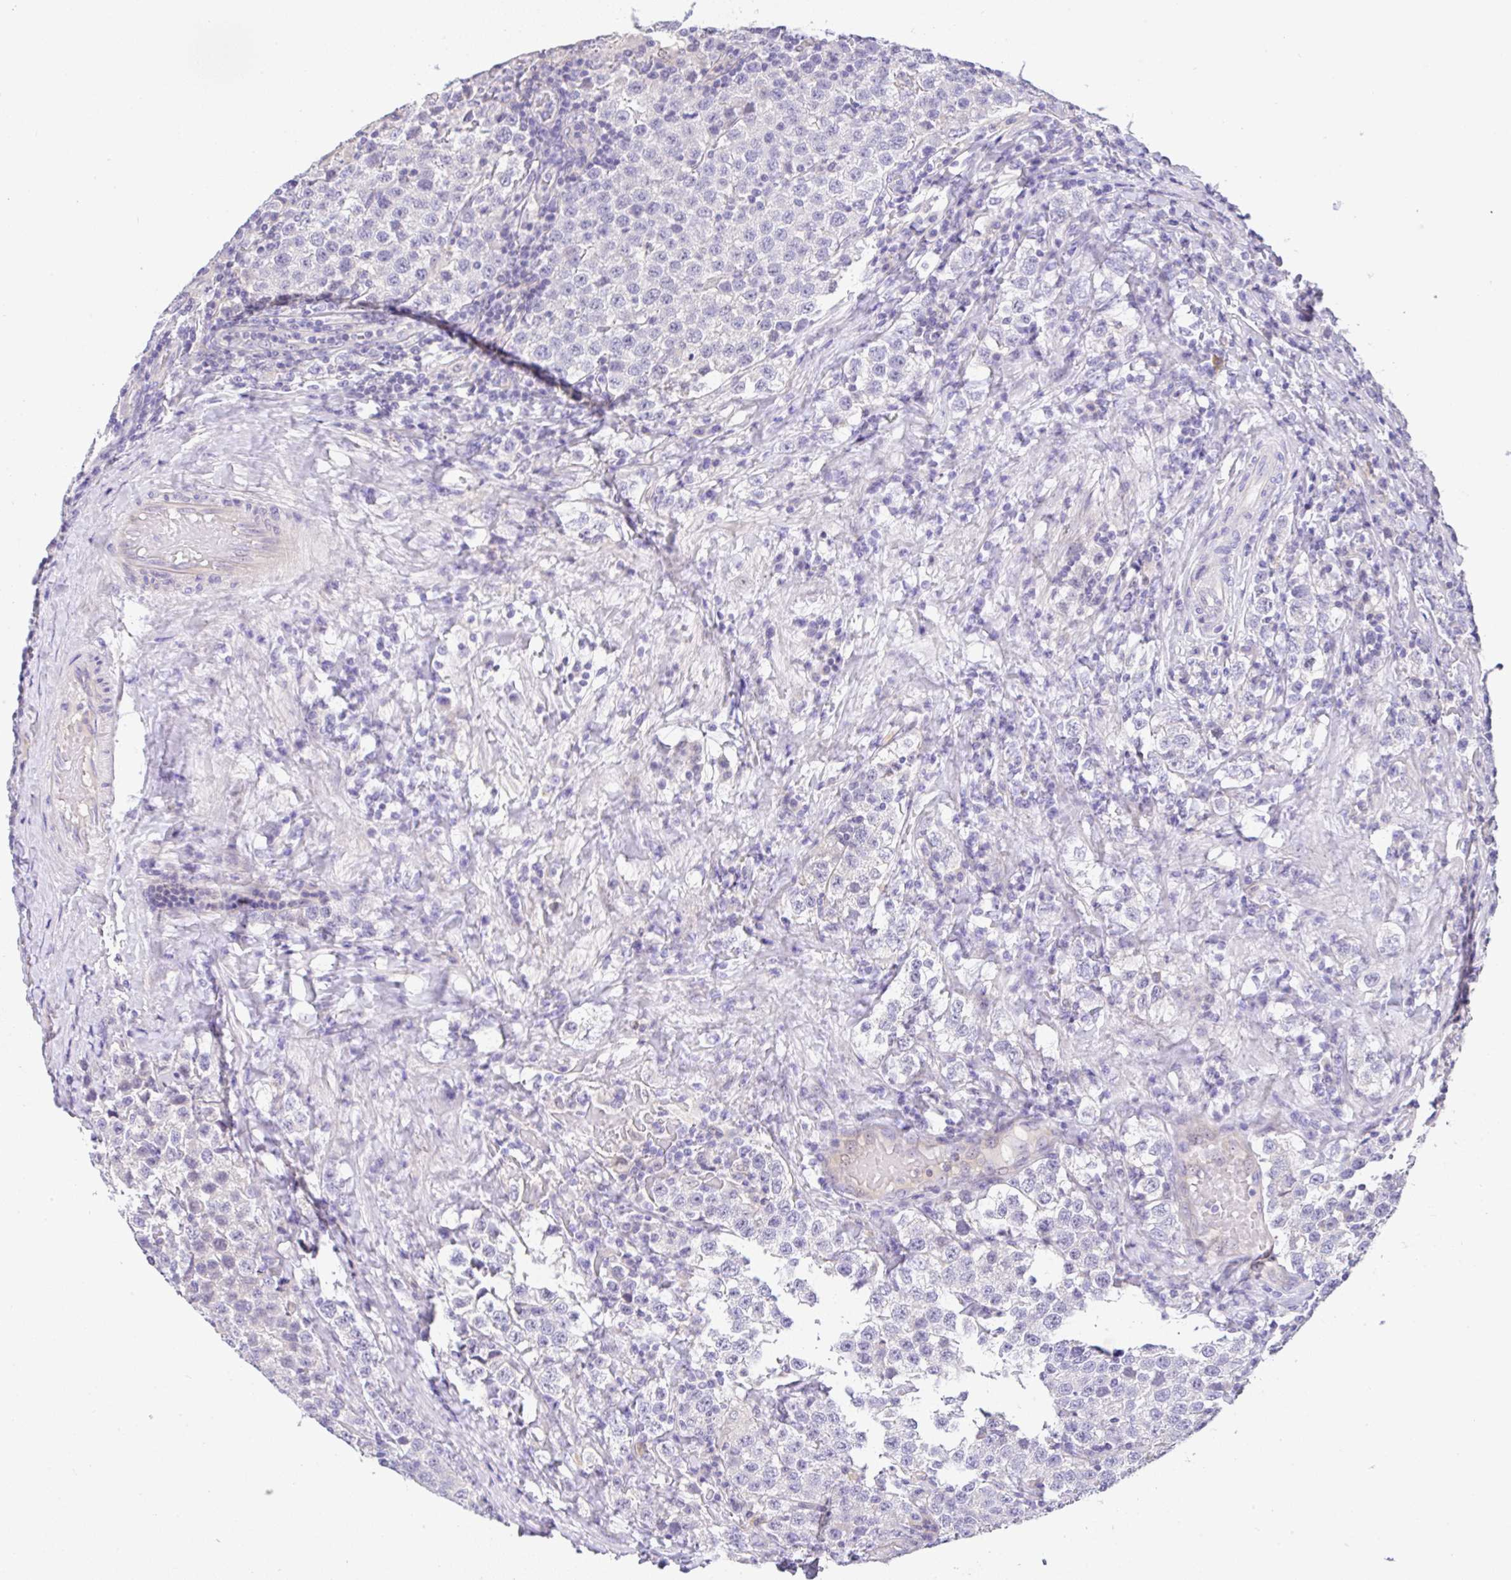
{"staining": {"intensity": "negative", "quantity": "none", "location": "none"}, "tissue": "testis cancer", "cell_type": "Tumor cells", "image_type": "cancer", "snomed": [{"axis": "morphology", "description": "Seminoma, NOS"}, {"axis": "topography", "description": "Testis"}], "caption": "This photomicrograph is of testis cancer (seminoma) stained with immunohistochemistry to label a protein in brown with the nuclei are counter-stained blue. There is no staining in tumor cells. (Brightfield microscopy of DAB immunohistochemistry (IHC) at high magnification).", "gene": "EPN3", "patient": {"sex": "male", "age": 34}}